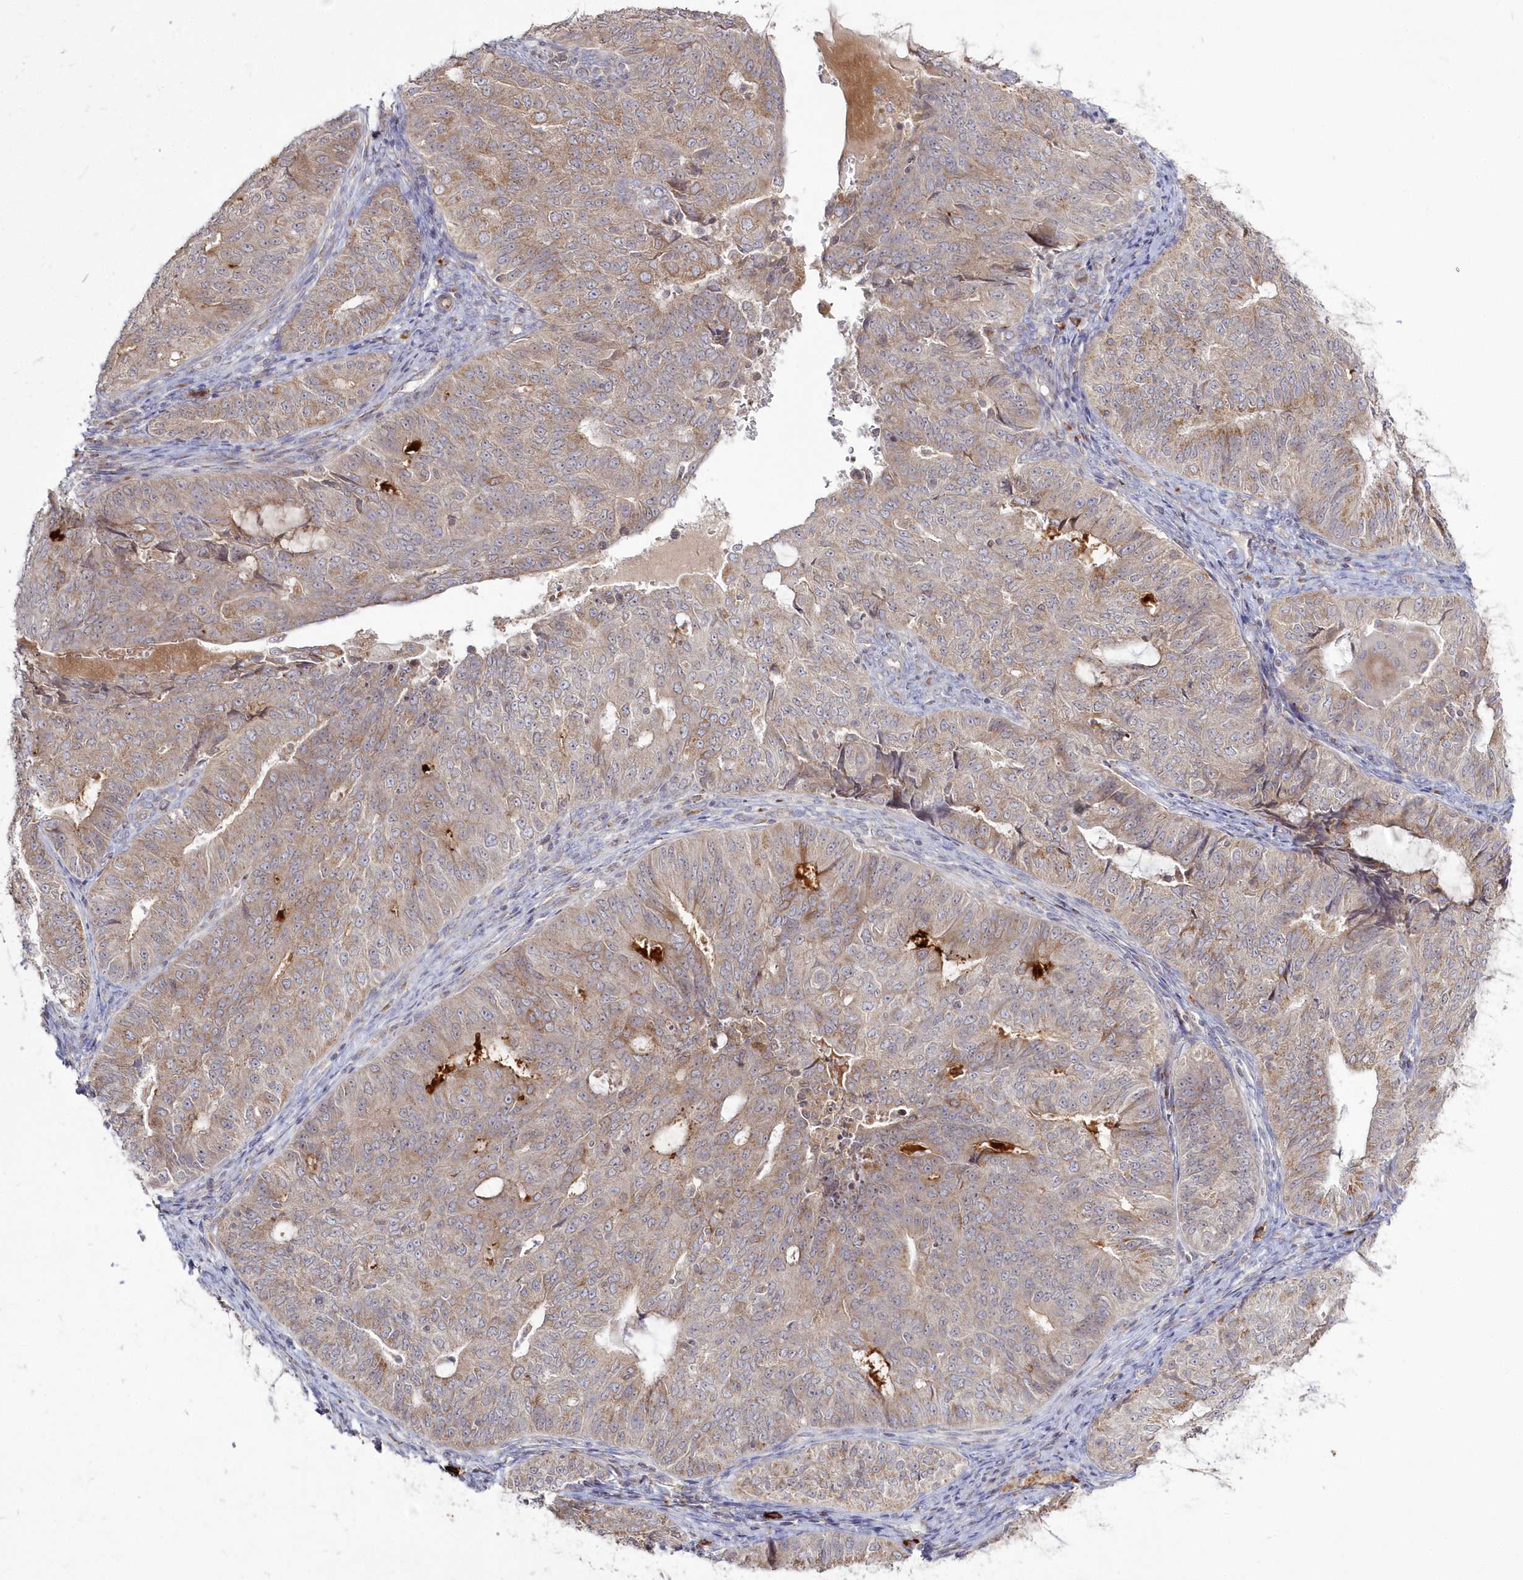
{"staining": {"intensity": "moderate", "quantity": "25%-75%", "location": "cytoplasmic/membranous"}, "tissue": "endometrial cancer", "cell_type": "Tumor cells", "image_type": "cancer", "snomed": [{"axis": "morphology", "description": "Adenocarcinoma, NOS"}, {"axis": "topography", "description": "Endometrium"}], "caption": "Endometrial cancer stained with immunohistochemistry (IHC) demonstrates moderate cytoplasmic/membranous positivity in approximately 25%-75% of tumor cells.", "gene": "ARSB", "patient": {"sex": "female", "age": 32}}